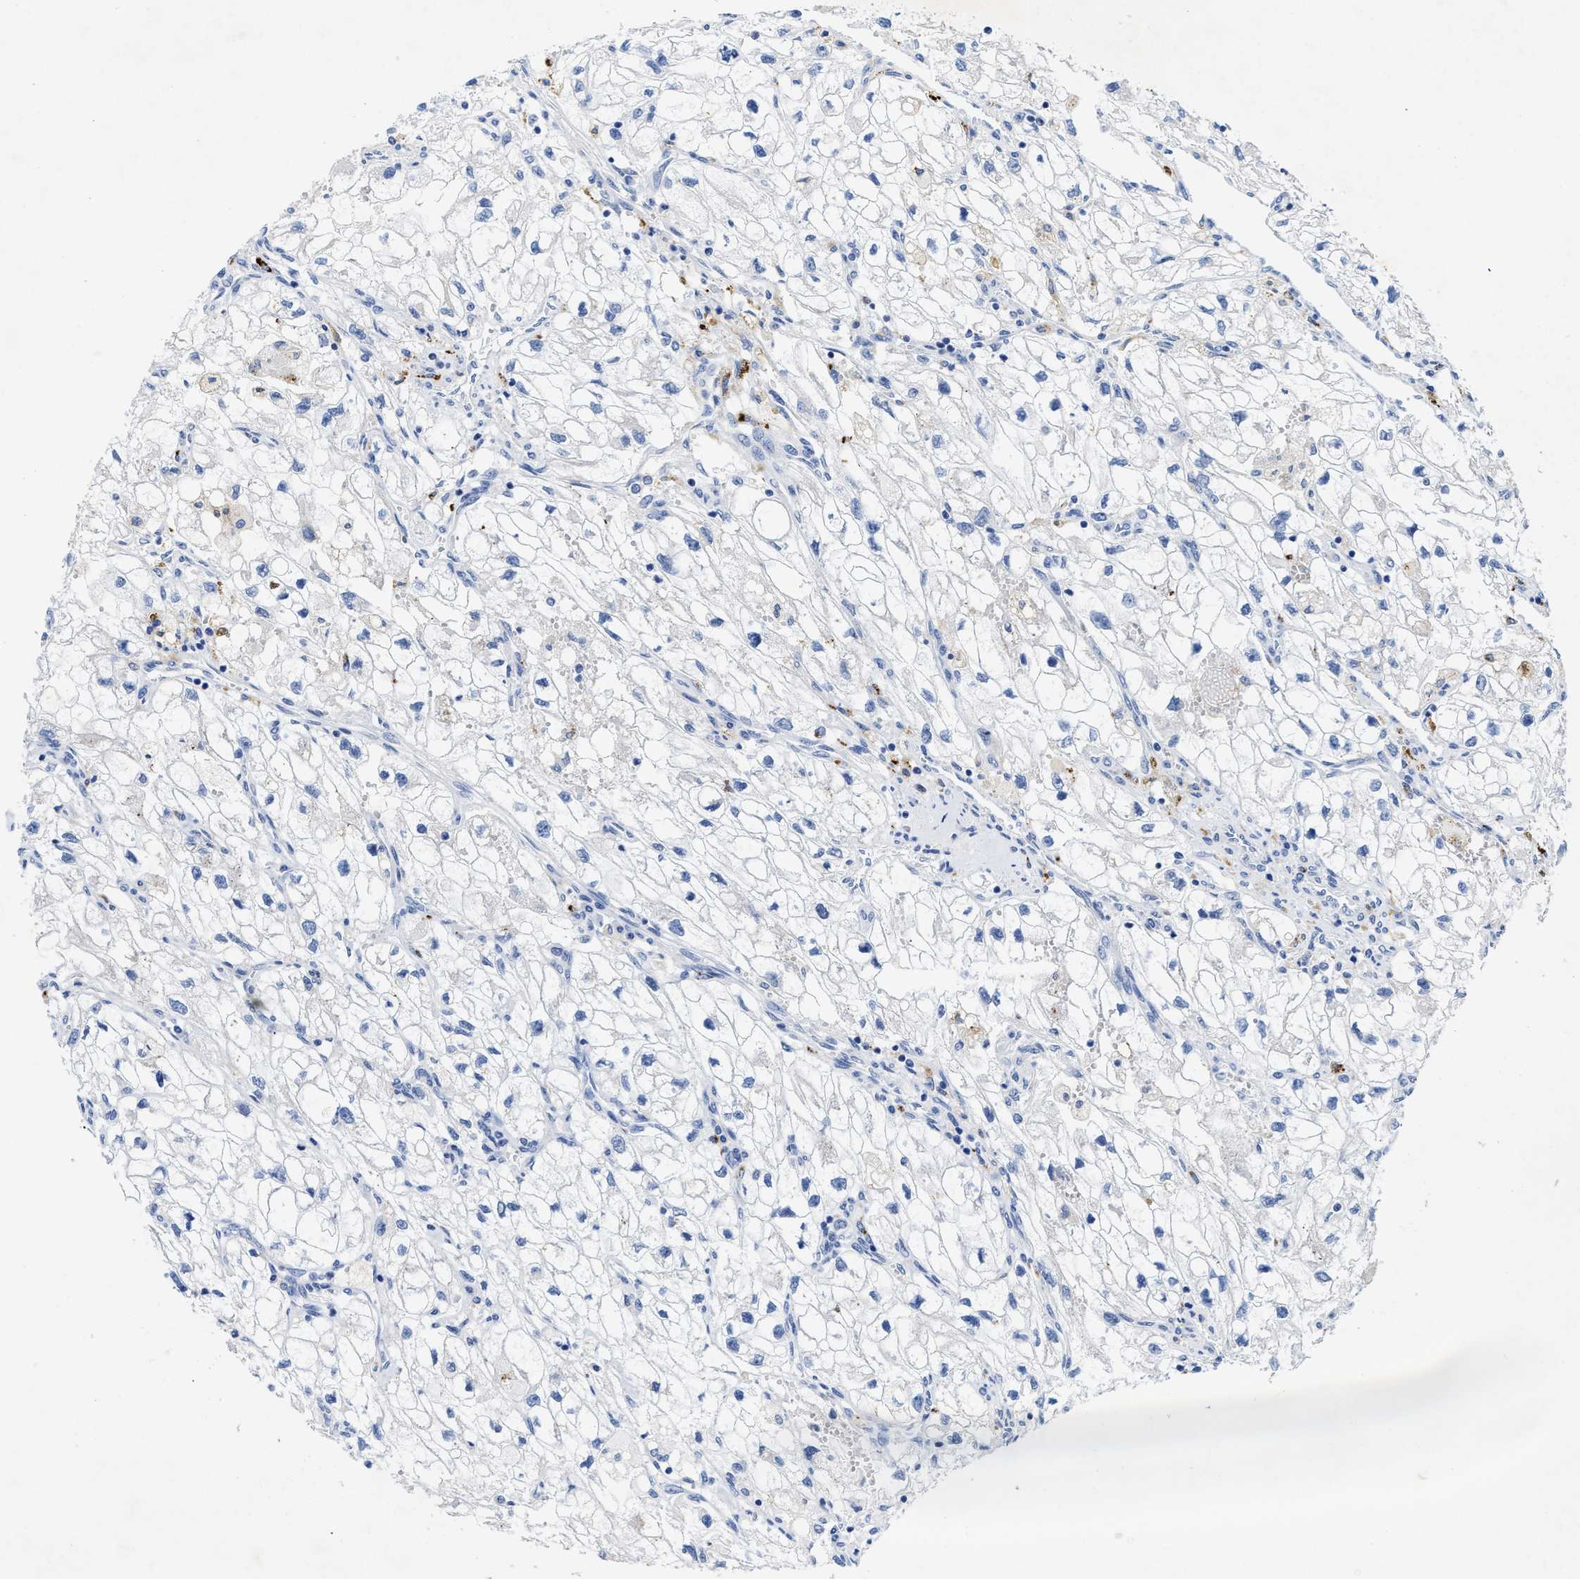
{"staining": {"intensity": "negative", "quantity": "none", "location": "none"}, "tissue": "renal cancer", "cell_type": "Tumor cells", "image_type": "cancer", "snomed": [{"axis": "morphology", "description": "Adenocarcinoma, NOS"}, {"axis": "topography", "description": "Kidney"}], "caption": "Renal adenocarcinoma stained for a protein using immunohistochemistry displays no positivity tumor cells.", "gene": "TBRG4", "patient": {"sex": "female", "age": 70}}